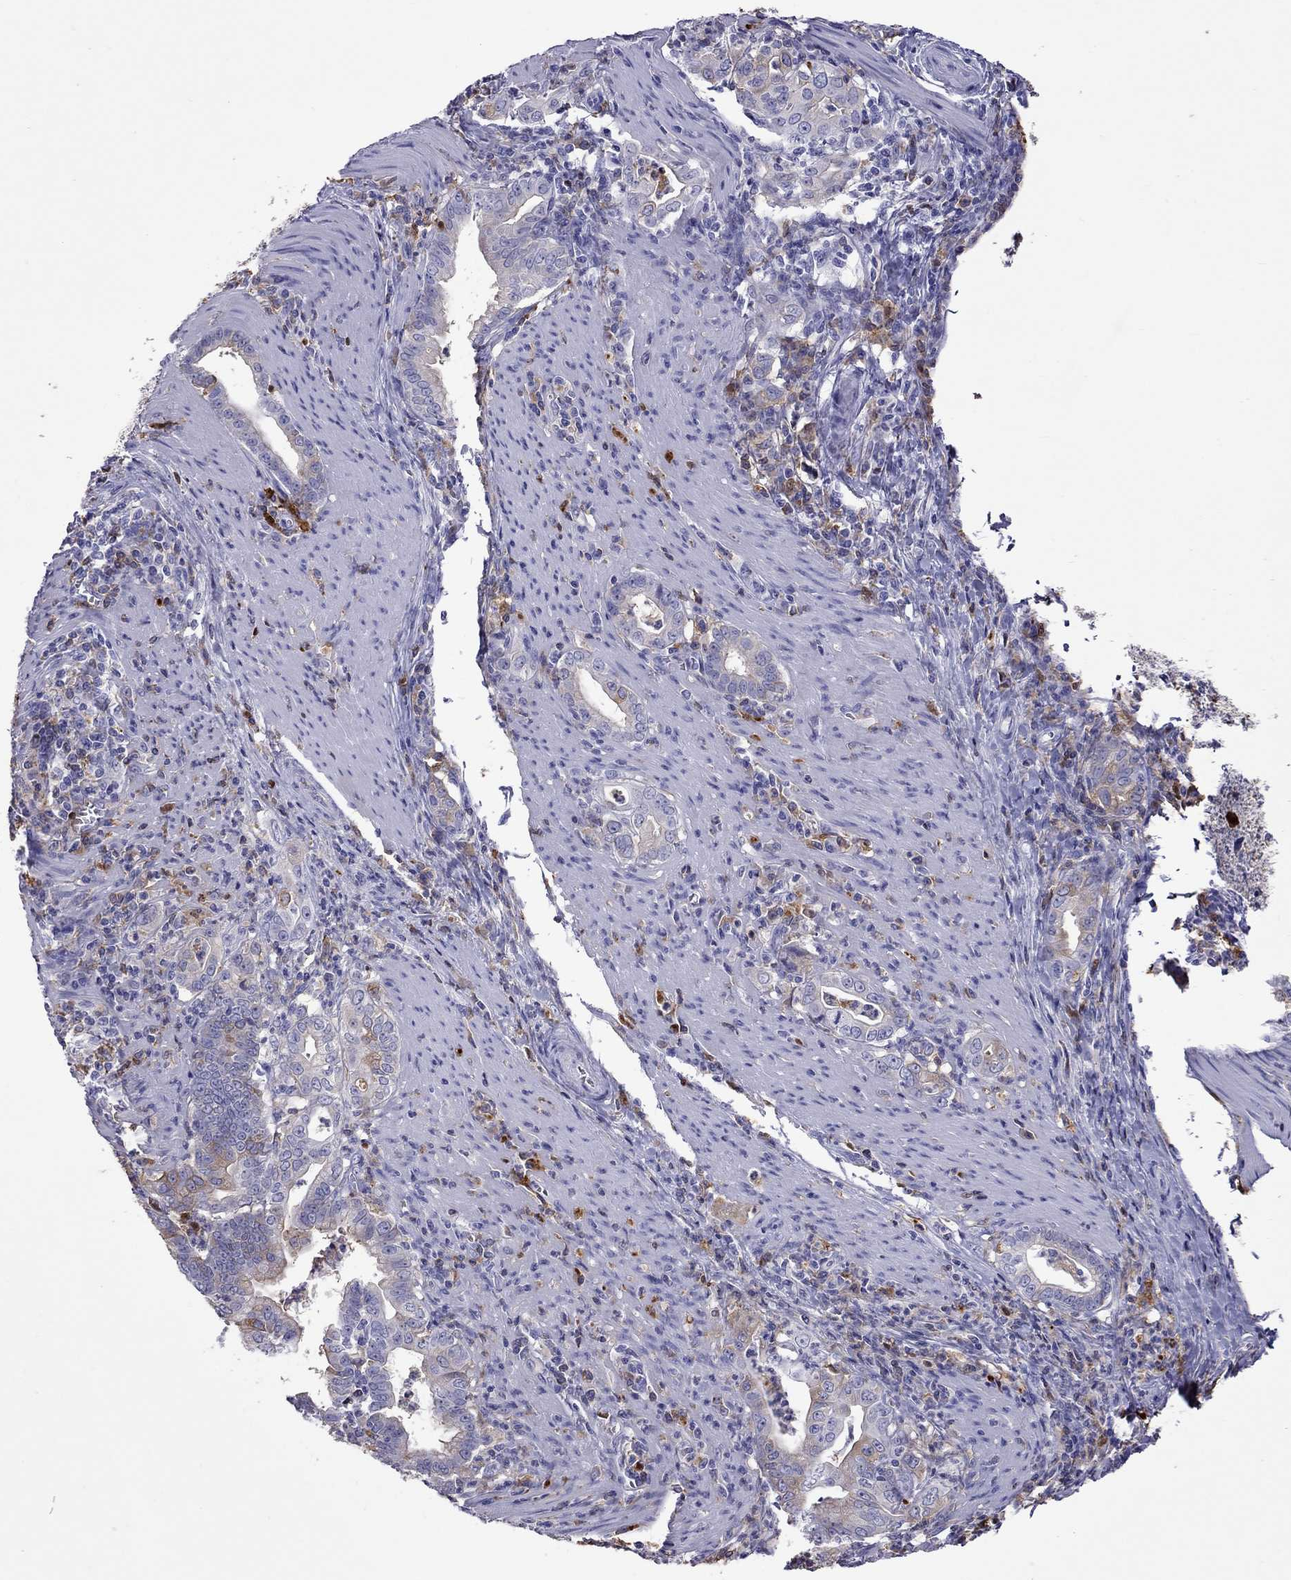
{"staining": {"intensity": "moderate", "quantity": "<25%", "location": "cytoplasmic/membranous"}, "tissue": "stomach cancer", "cell_type": "Tumor cells", "image_type": "cancer", "snomed": [{"axis": "morphology", "description": "Adenocarcinoma, NOS"}, {"axis": "topography", "description": "Stomach, upper"}], "caption": "High-power microscopy captured an immunohistochemistry histopathology image of stomach cancer (adenocarcinoma), revealing moderate cytoplasmic/membranous expression in approximately <25% of tumor cells. The protein of interest is shown in brown color, while the nuclei are stained blue.", "gene": "SERPINA3", "patient": {"sex": "female", "age": 79}}